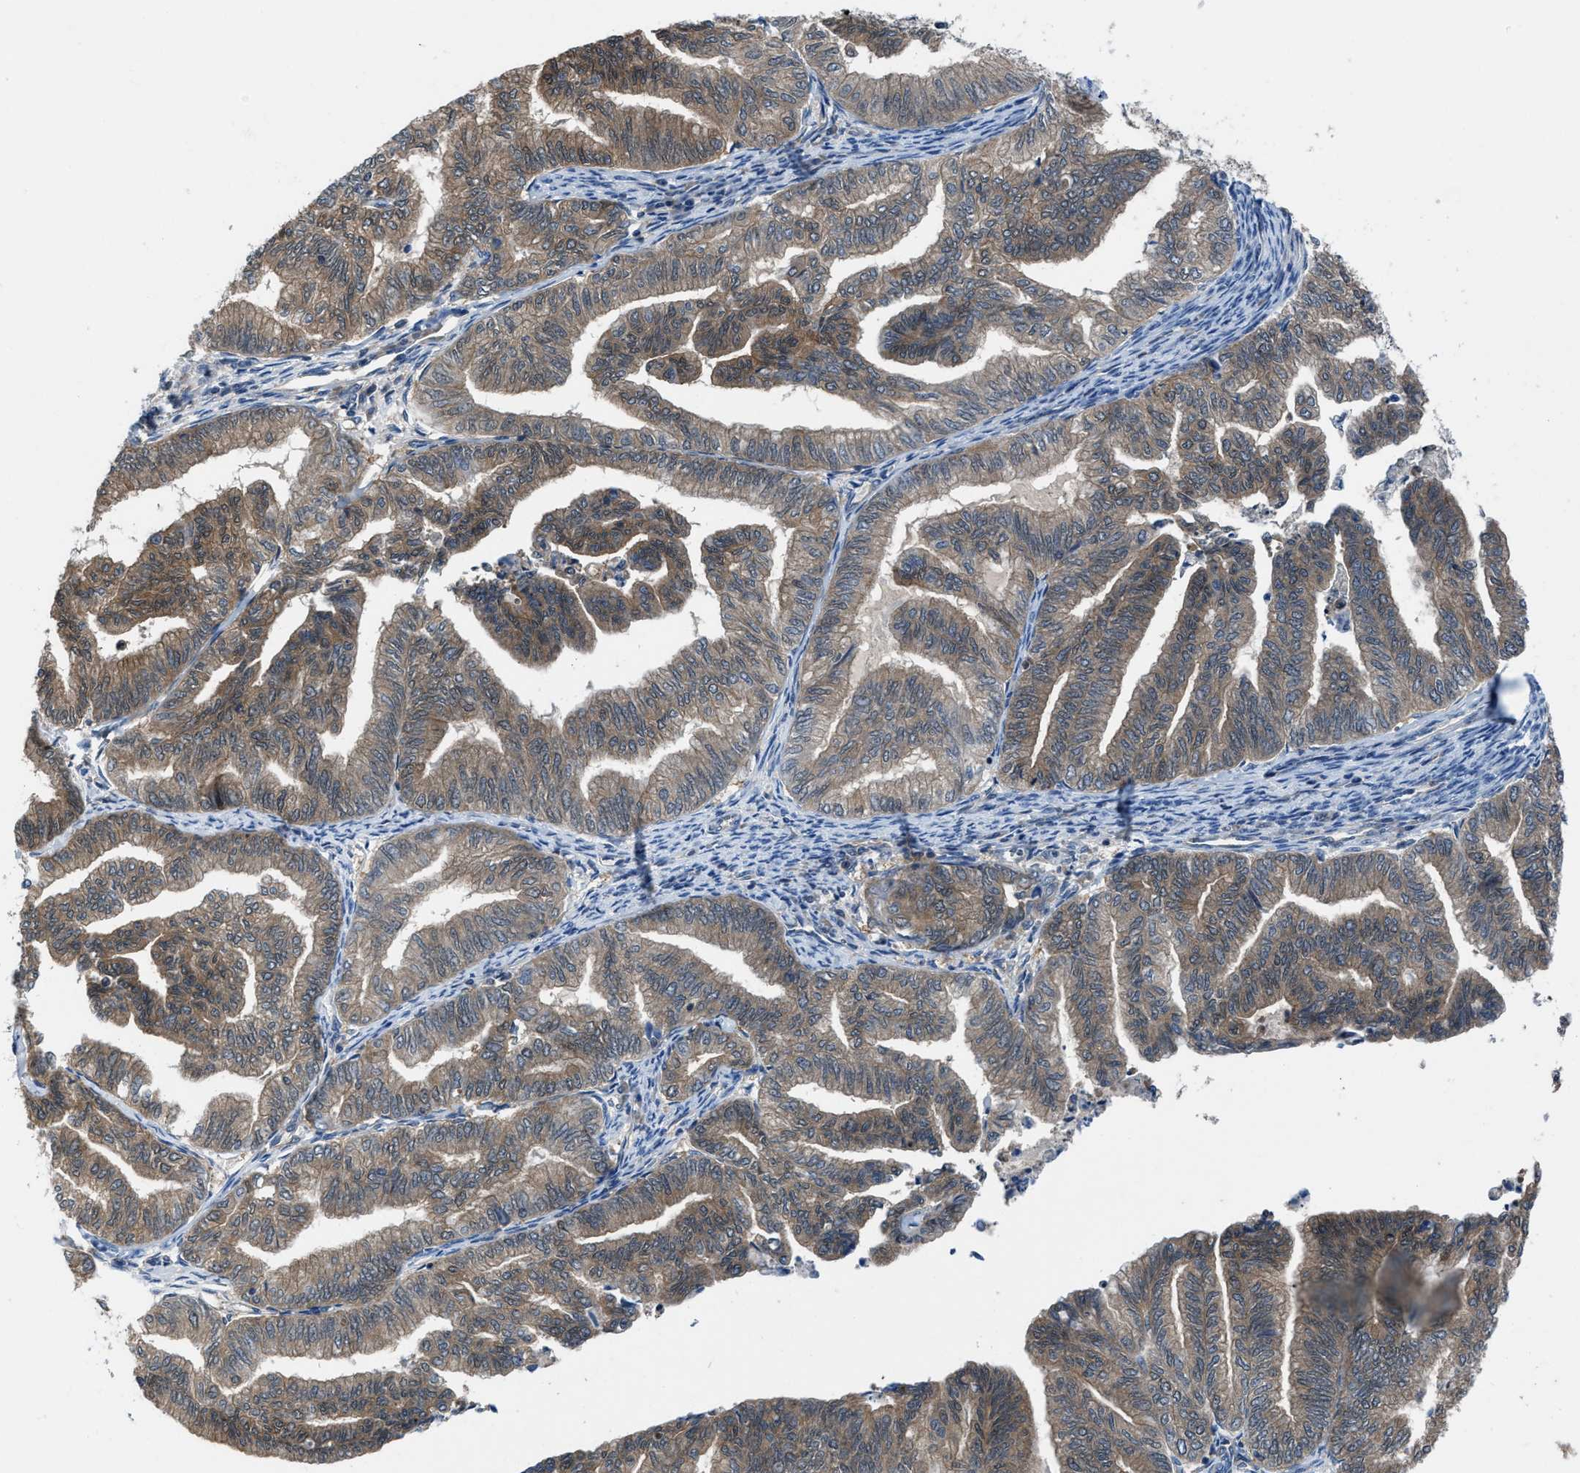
{"staining": {"intensity": "moderate", "quantity": ">75%", "location": "cytoplasmic/membranous"}, "tissue": "endometrial cancer", "cell_type": "Tumor cells", "image_type": "cancer", "snomed": [{"axis": "morphology", "description": "Adenocarcinoma, NOS"}, {"axis": "topography", "description": "Endometrium"}], "caption": "Immunohistochemical staining of human endometrial adenocarcinoma demonstrates moderate cytoplasmic/membranous protein expression in approximately >75% of tumor cells.", "gene": "NUDT5", "patient": {"sex": "female", "age": 79}}